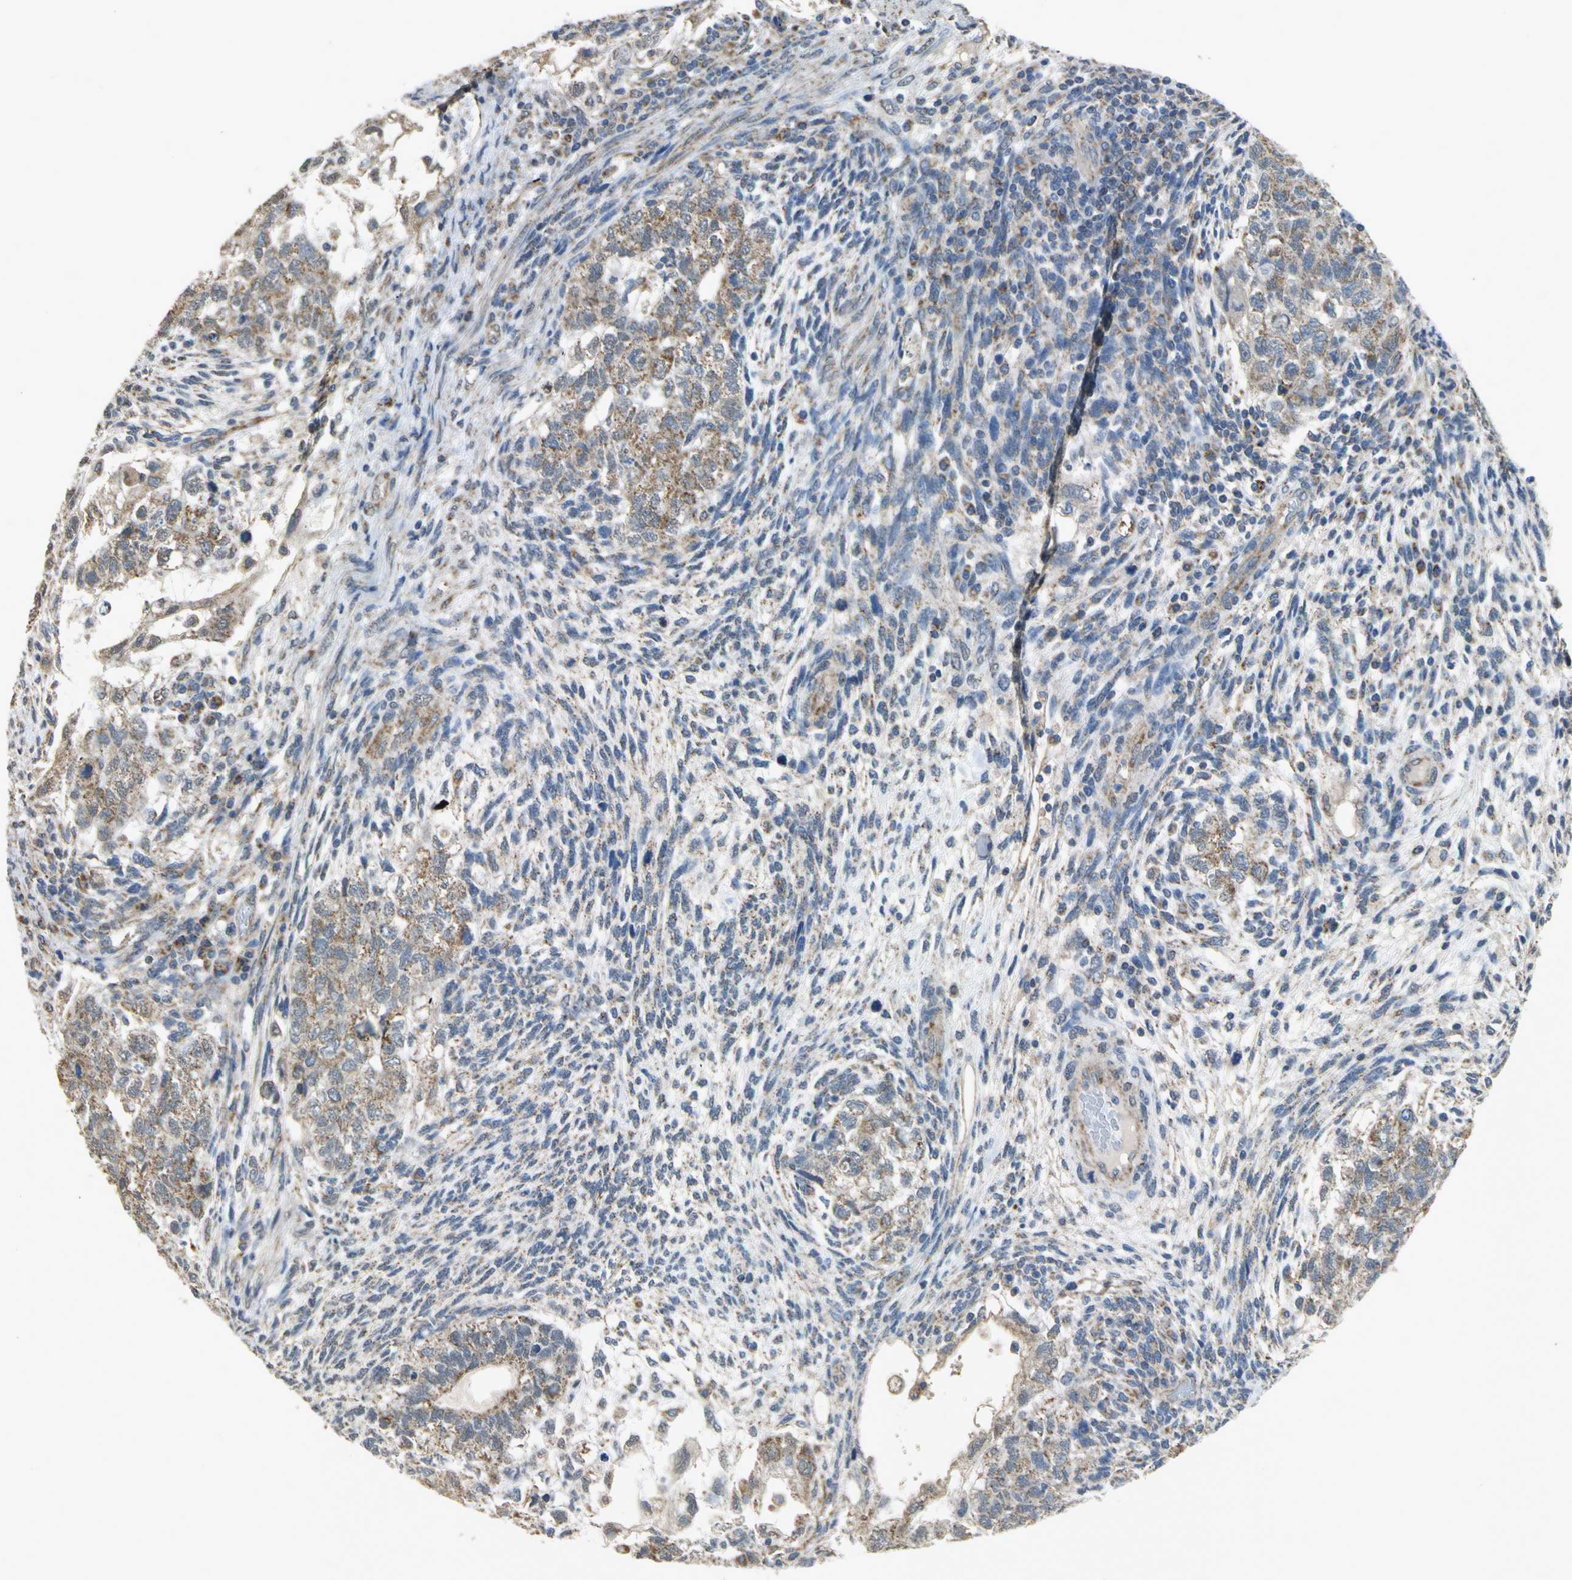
{"staining": {"intensity": "moderate", "quantity": ">75%", "location": "cytoplasmic/membranous"}, "tissue": "testis cancer", "cell_type": "Tumor cells", "image_type": "cancer", "snomed": [{"axis": "morphology", "description": "Normal tissue, NOS"}, {"axis": "morphology", "description": "Carcinoma, Embryonal, NOS"}, {"axis": "topography", "description": "Testis"}], "caption": "An image of human embryonal carcinoma (testis) stained for a protein reveals moderate cytoplasmic/membranous brown staining in tumor cells.", "gene": "NDUFB5", "patient": {"sex": "male", "age": 36}}